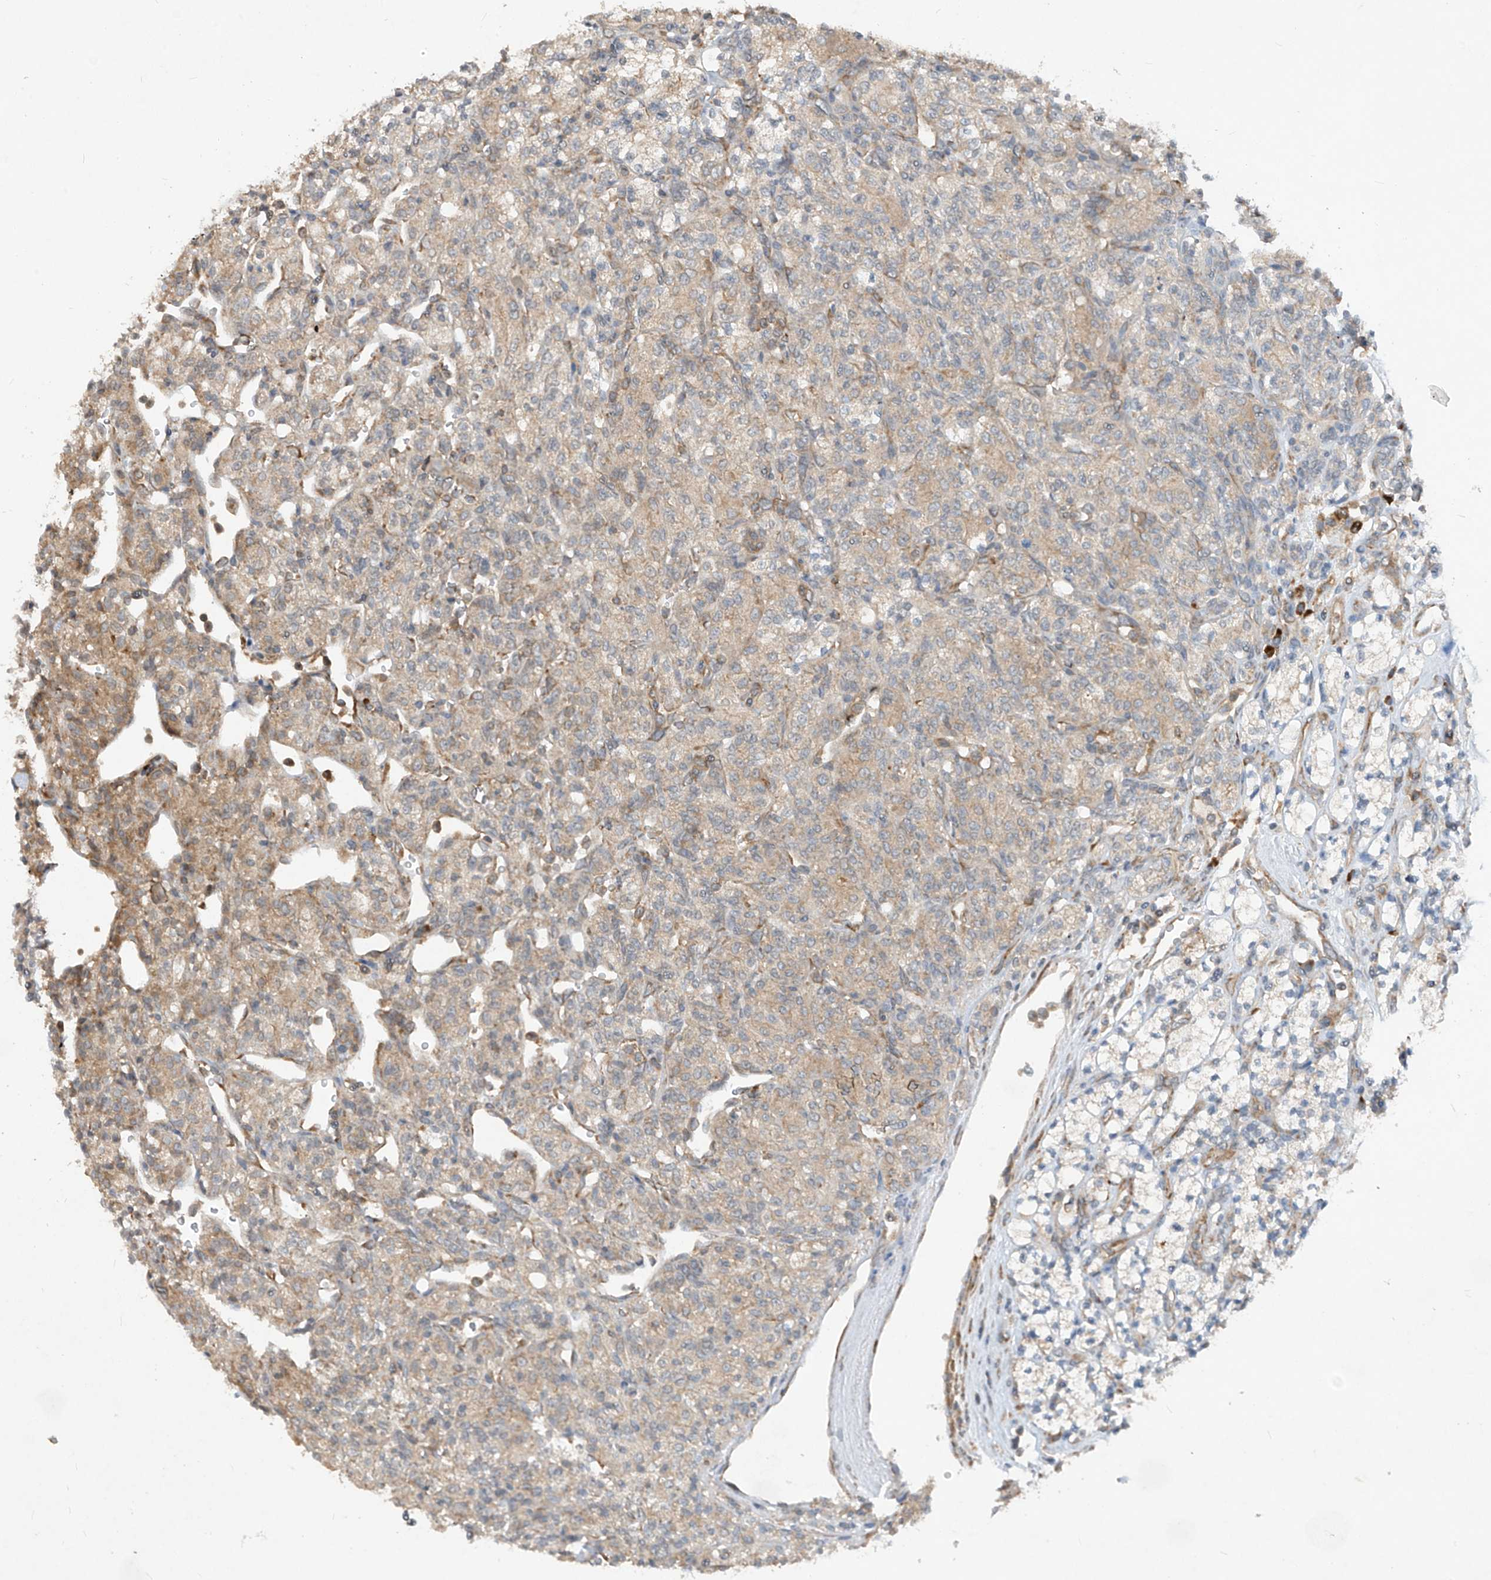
{"staining": {"intensity": "weak", "quantity": "<25%", "location": "cytoplasmic/membranous"}, "tissue": "renal cancer", "cell_type": "Tumor cells", "image_type": "cancer", "snomed": [{"axis": "morphology", "description": "Adenocarcinoma, NOS"}, {"axis": "topography", "description": "Kidney"}], "caption": "Tumor cells show no significant protein expression in renal cancer. Brightfield microscopy of IHC stained with DAB (3,3'-diaminobenzidine) (brown) and hematoxylin (blue), captured at high magnification.", "gene": "RPL34", "patient": {"sex": "male", "age": 77}}